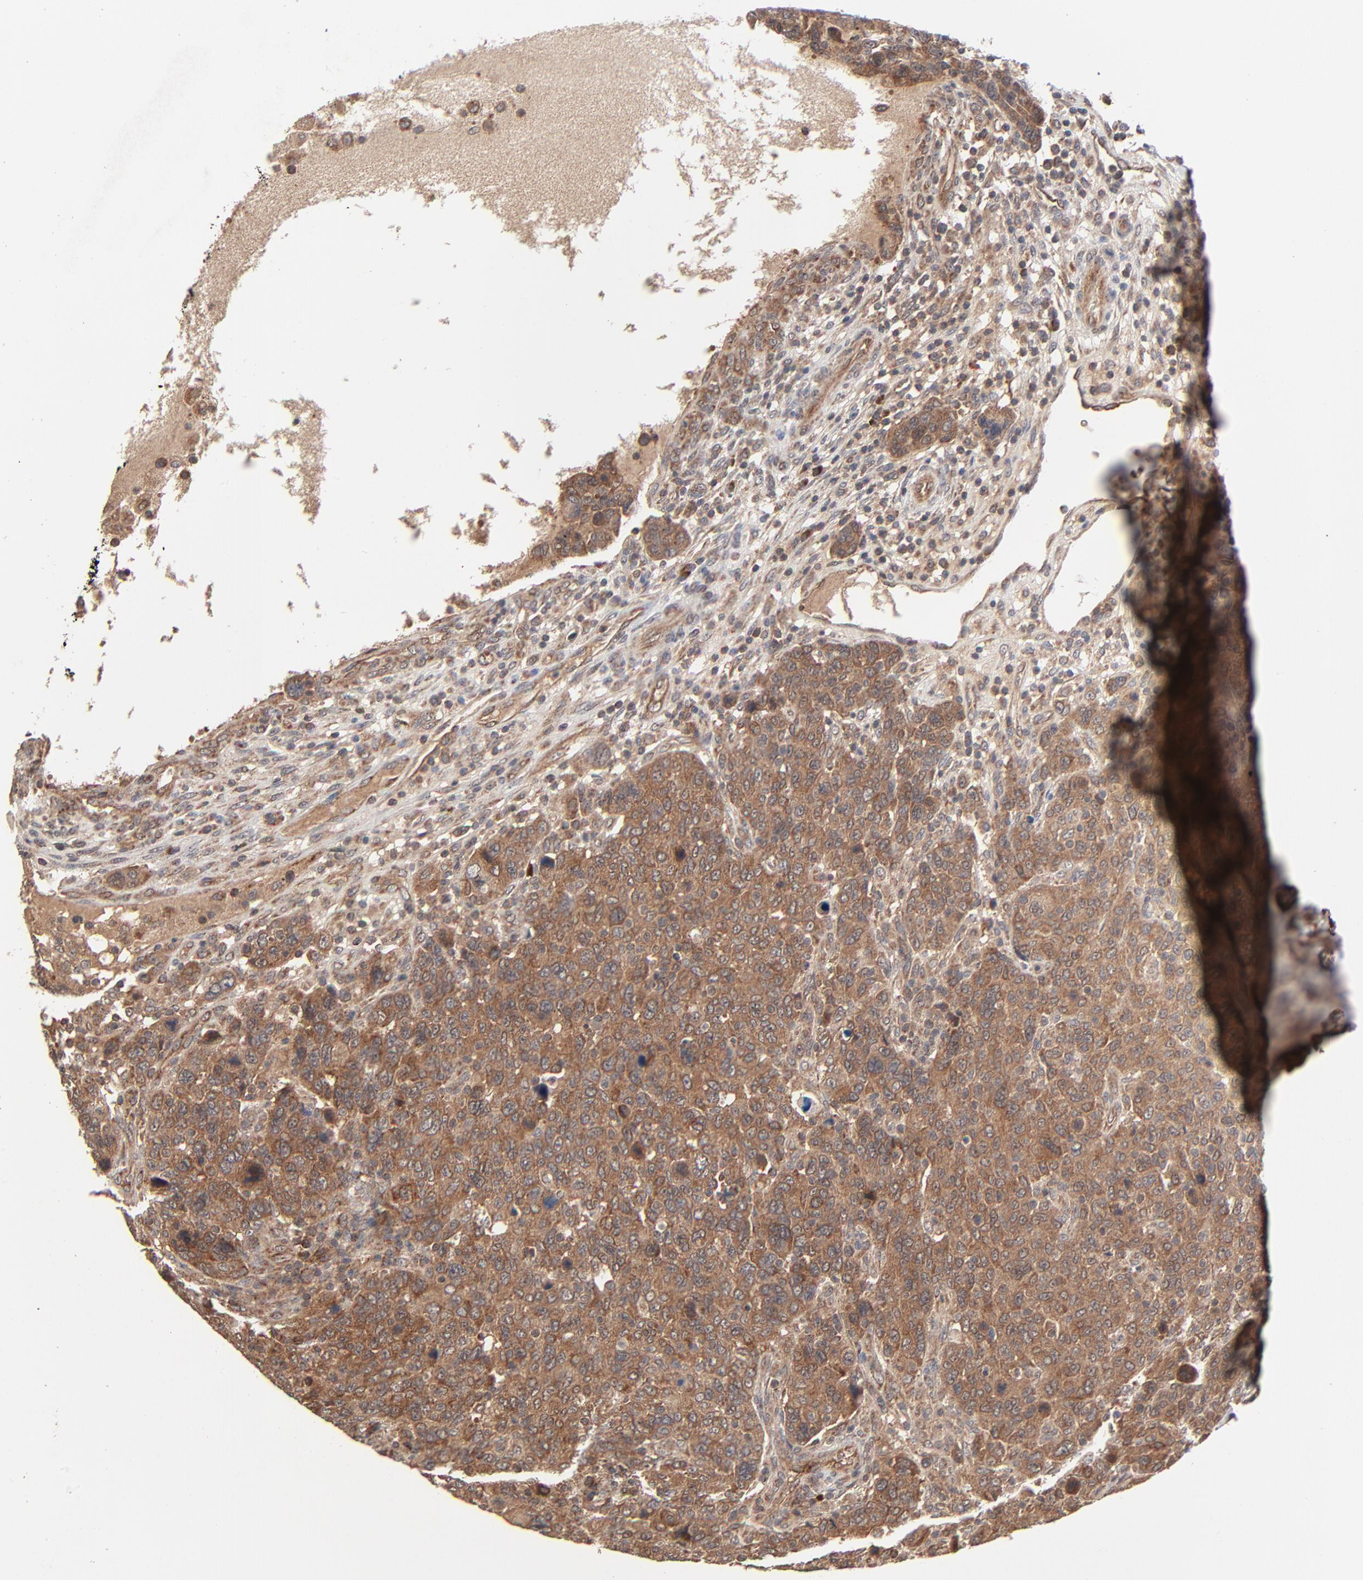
{"staining": {"intensity": "moderate", "quantity": ">75%", "location": "cytoplasmic/membranous"}, "tissue": "breast cancer", "cell_type": "Tumor cells", "image_type": "cancer", "snomed": [{"axis": "morphology", "description": "Duct carcinoma"}, {"axis": "topography", "description": "Breast"}], "caption": "A photomicrograph of breast cancer (invasive ductal carcinoma) stained for a protein exhibits moderate cytoplasmic/membranous brown staining in tumor cells.", "gene": "ABLIM3", "patient": {"sex": "female", "age": 37}}